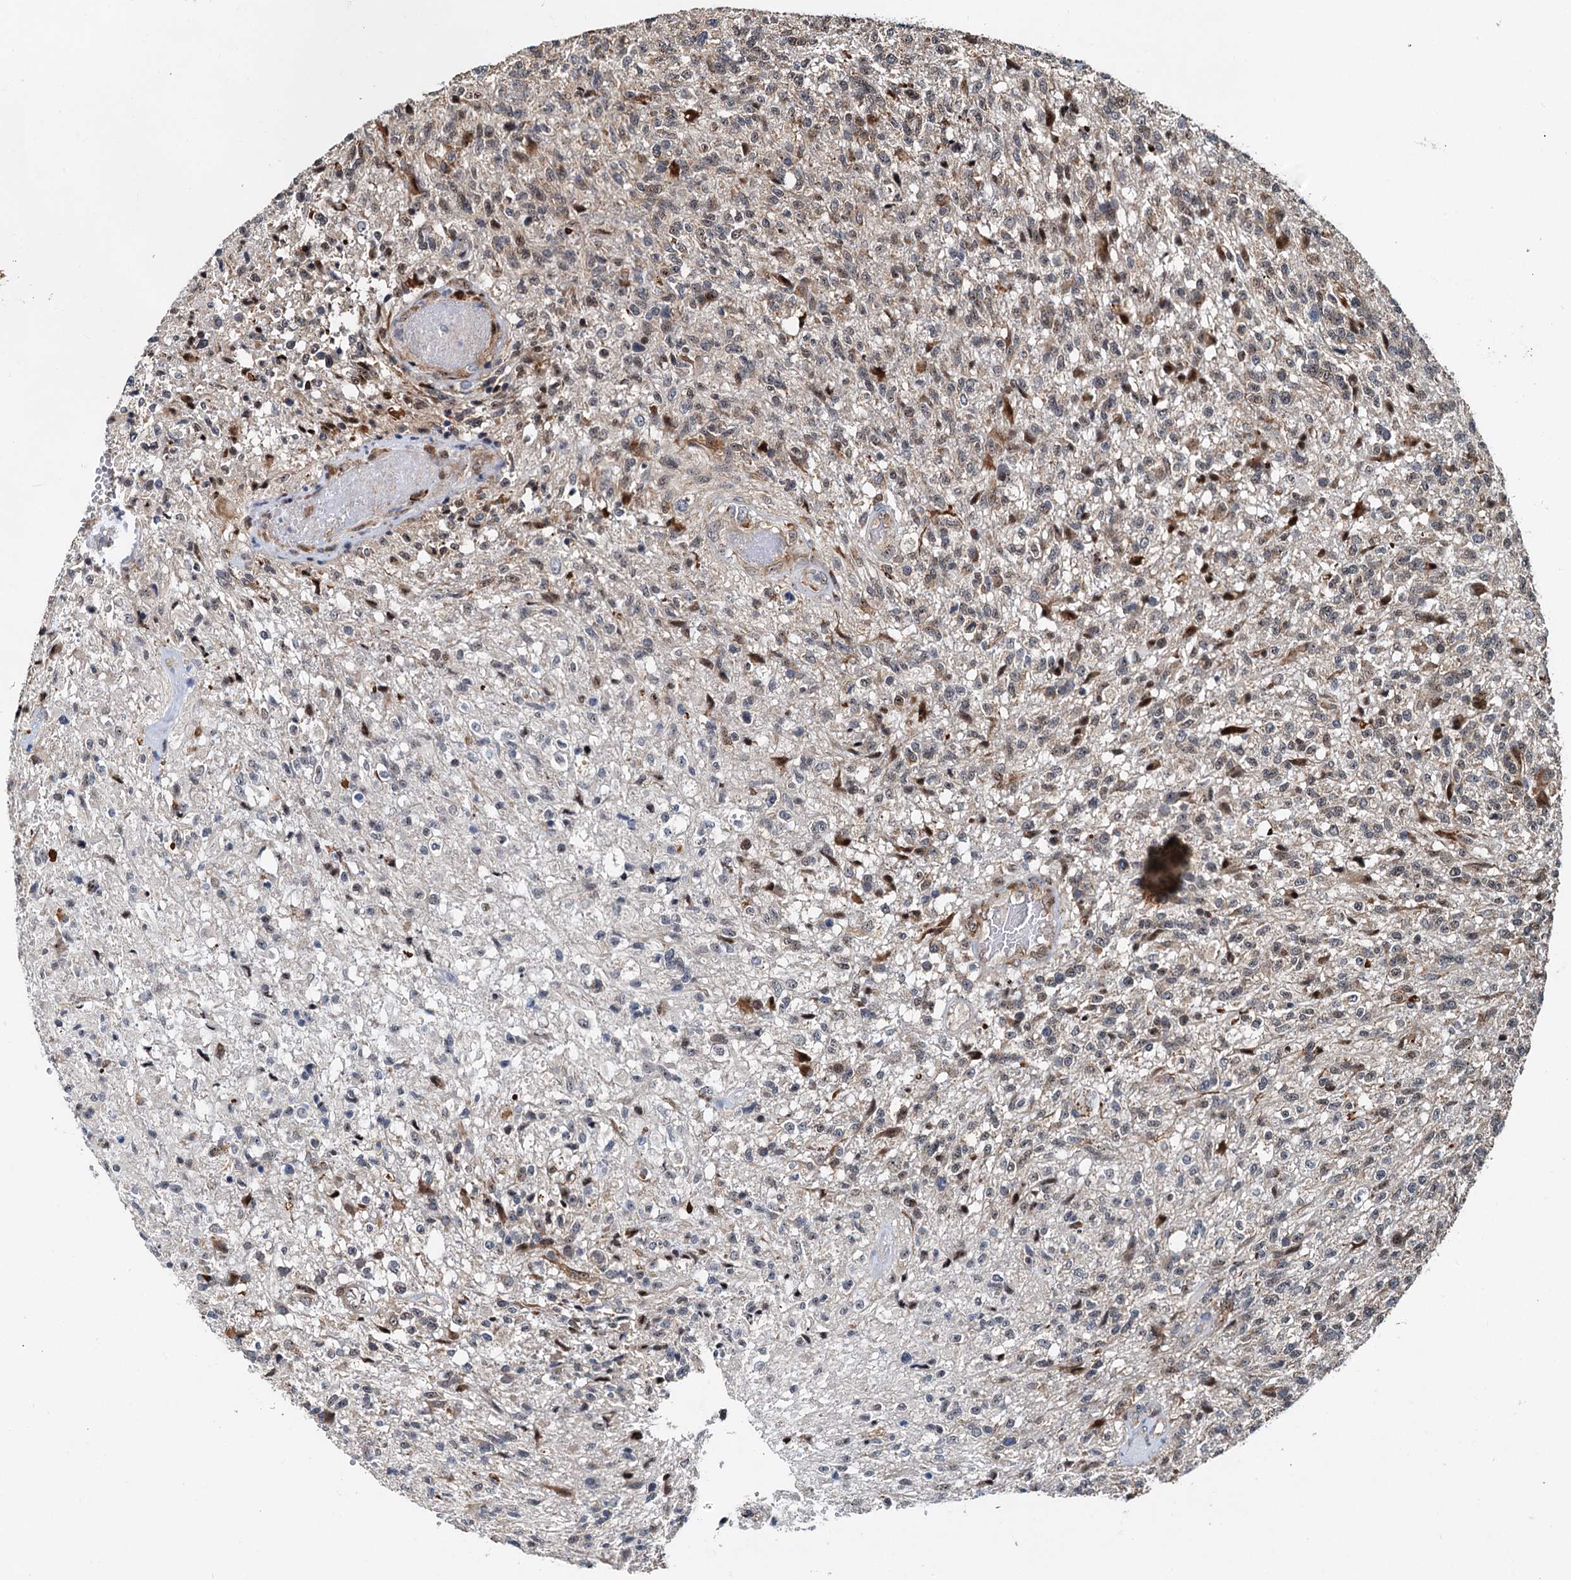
{"staining": {"intensity": "negative", "quantity": "none", "location": "none"}, "tissue": "glioma", "cell_type": "Tumor cells", "image_type": "cancer", "snomed": [{"axis": "morphology", "description": "Glioma, malignant, High grade"}, {"axis": "topography", "description": "Brain"}], "caption": "Histopathology image shows no protein staining in tumor cells of glioma tissue. (Immunohistochemistry, brightfield microscopy, high magnification).", "gene": "DNAJC21", "patient": {"sex": "male", "age": 56}}